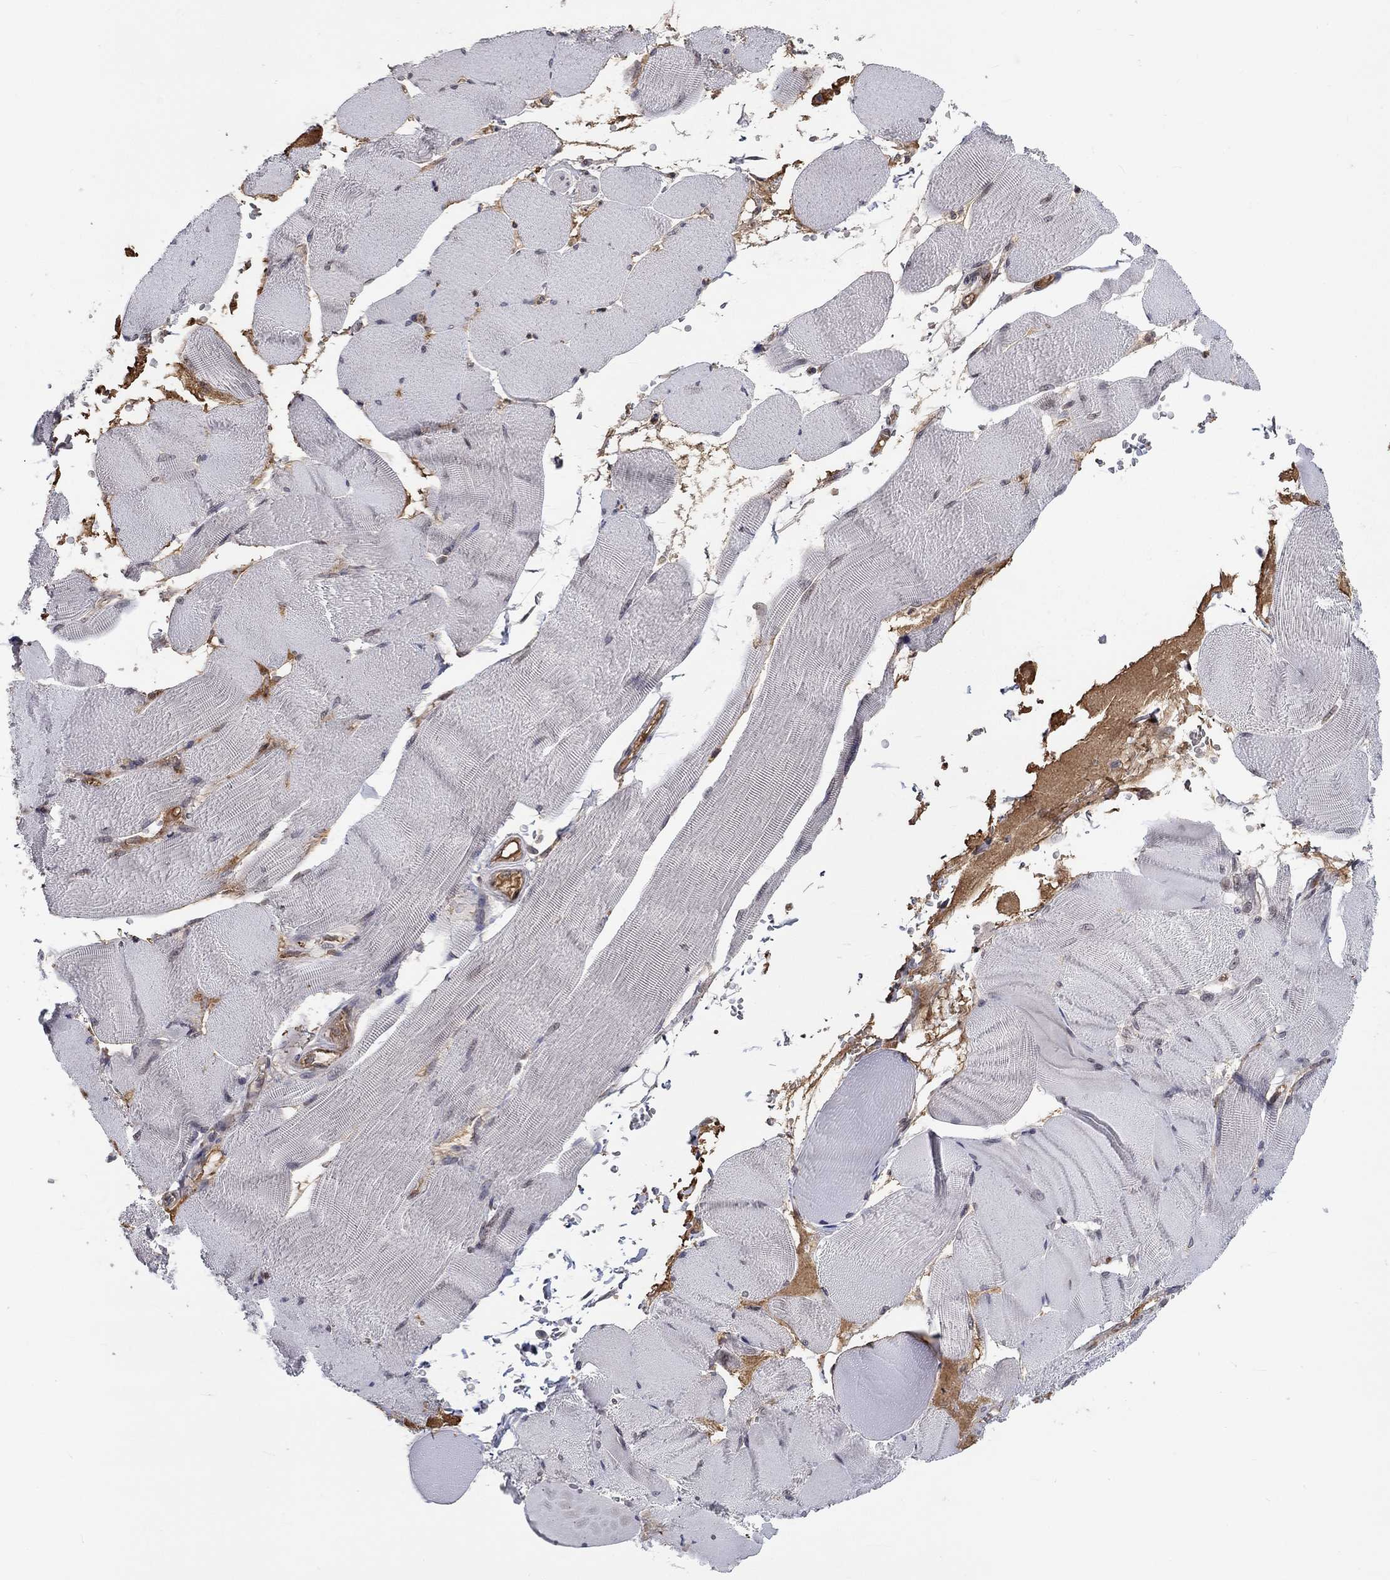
{"staining": {"intensity": "negative", "quantity": "none", "location": "none"}, "tissue": "skeletal muscle", "cell_type": "Myocytes", "image_type": "normal", "snomed": [{"axis": "morphology", "description": "Normal tissue, NOS"}, {"axis": "topography", "description": "Skeletal muscle"}], "caption": "This is an immunohistochemistry (IHC) image of normal human skeletal muscle. There is no positivity in myocytes.", "gene": "CETN3", "patient": {"sex": "male", "age": 56}}